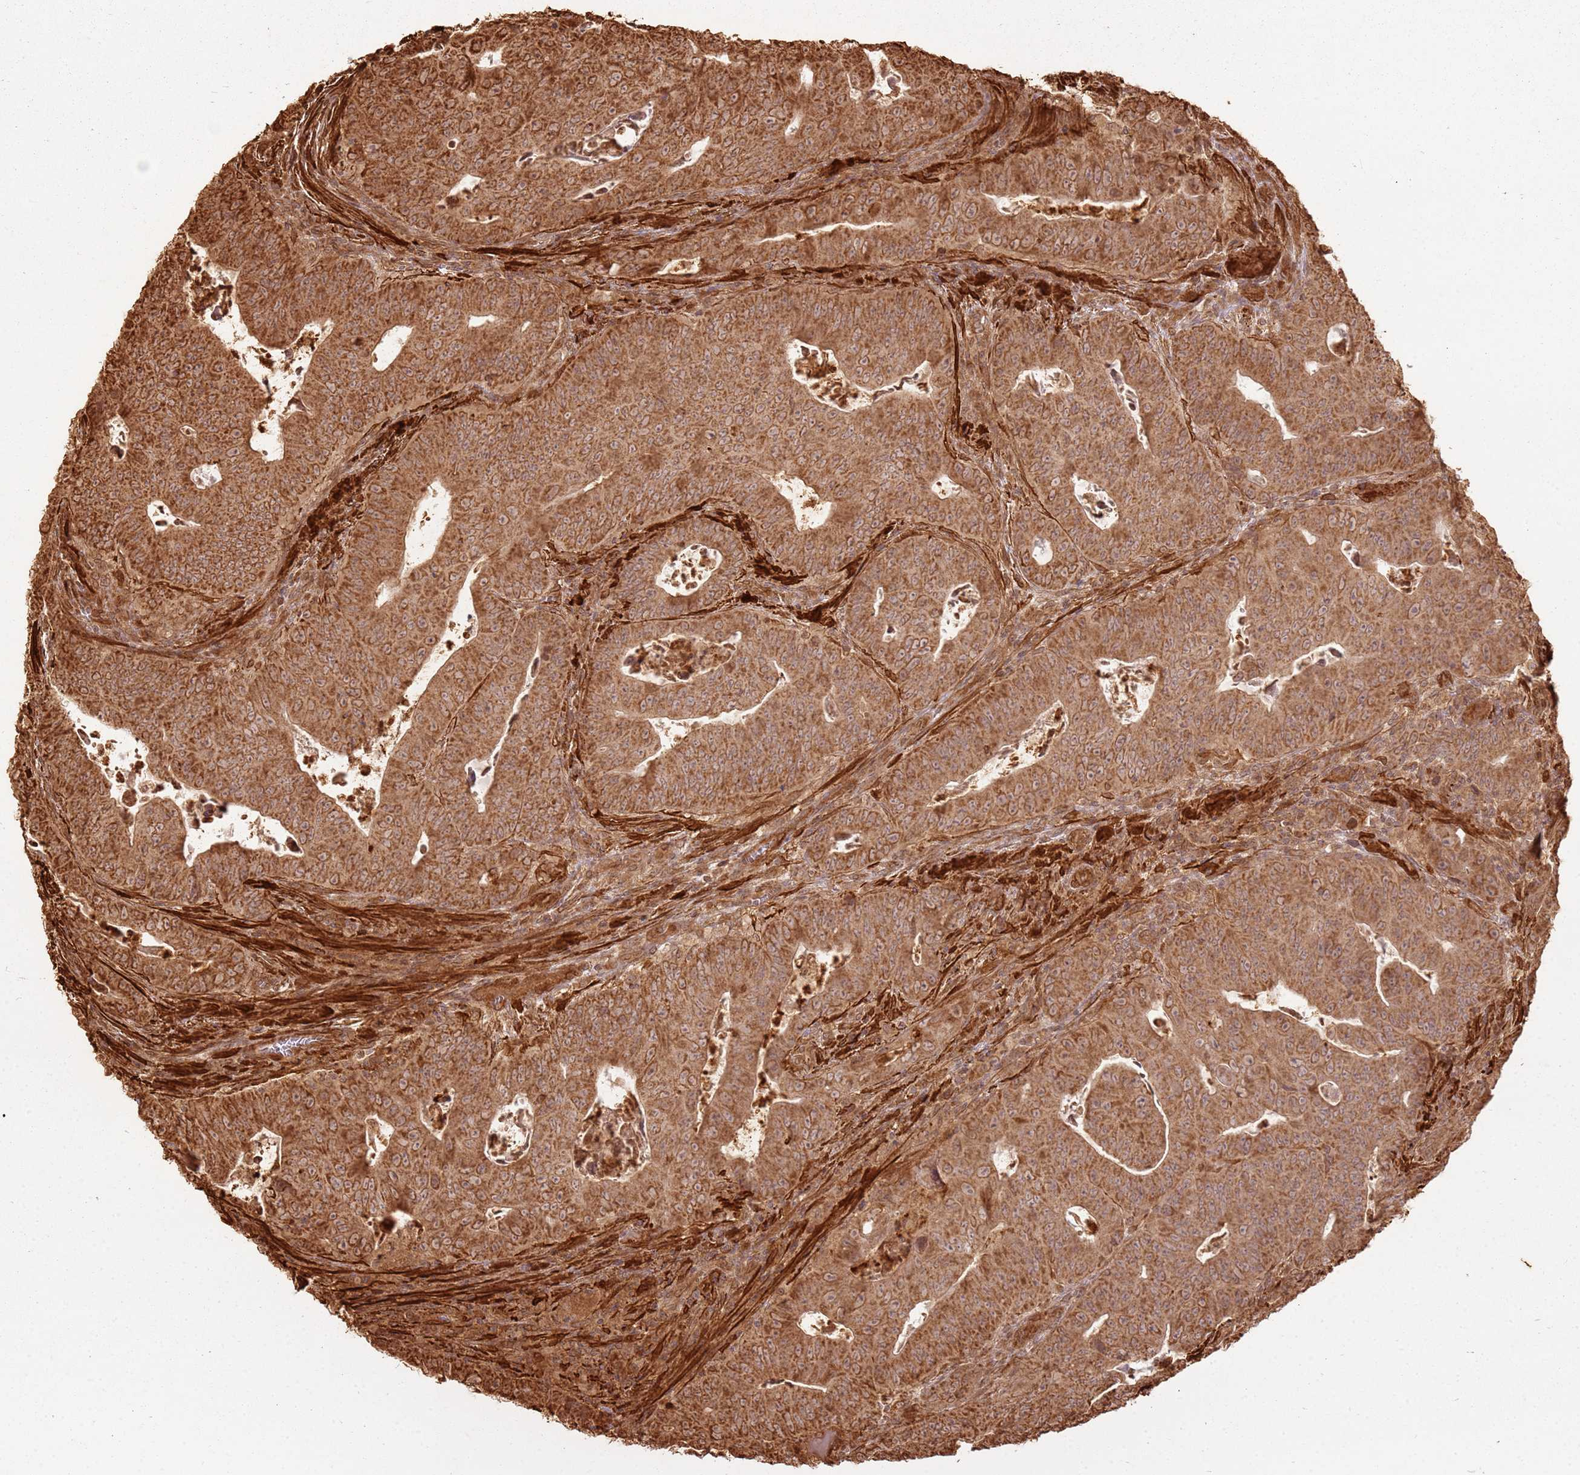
{"staining": {"intensity": "strong", "quantity": ">75%", "location": "cytoplasmic/membranous"}, "tissue": "colorectal cancer", "cell_type": "Tumor cells", "image_type": "cancer", "snomed": [{"axis": "morphology", "description": "Adenocarcinoma, NOS"}, {"axis": "topography", "description": "Rectum"}], "caption": "Colorectal cancer stained with immunohistochemistry shows strong cytoplasmic/membranous expression in approximately >75% of tumor cells.", "gene": "DDX59", "patient": {"sex": "female", "age": 75}}